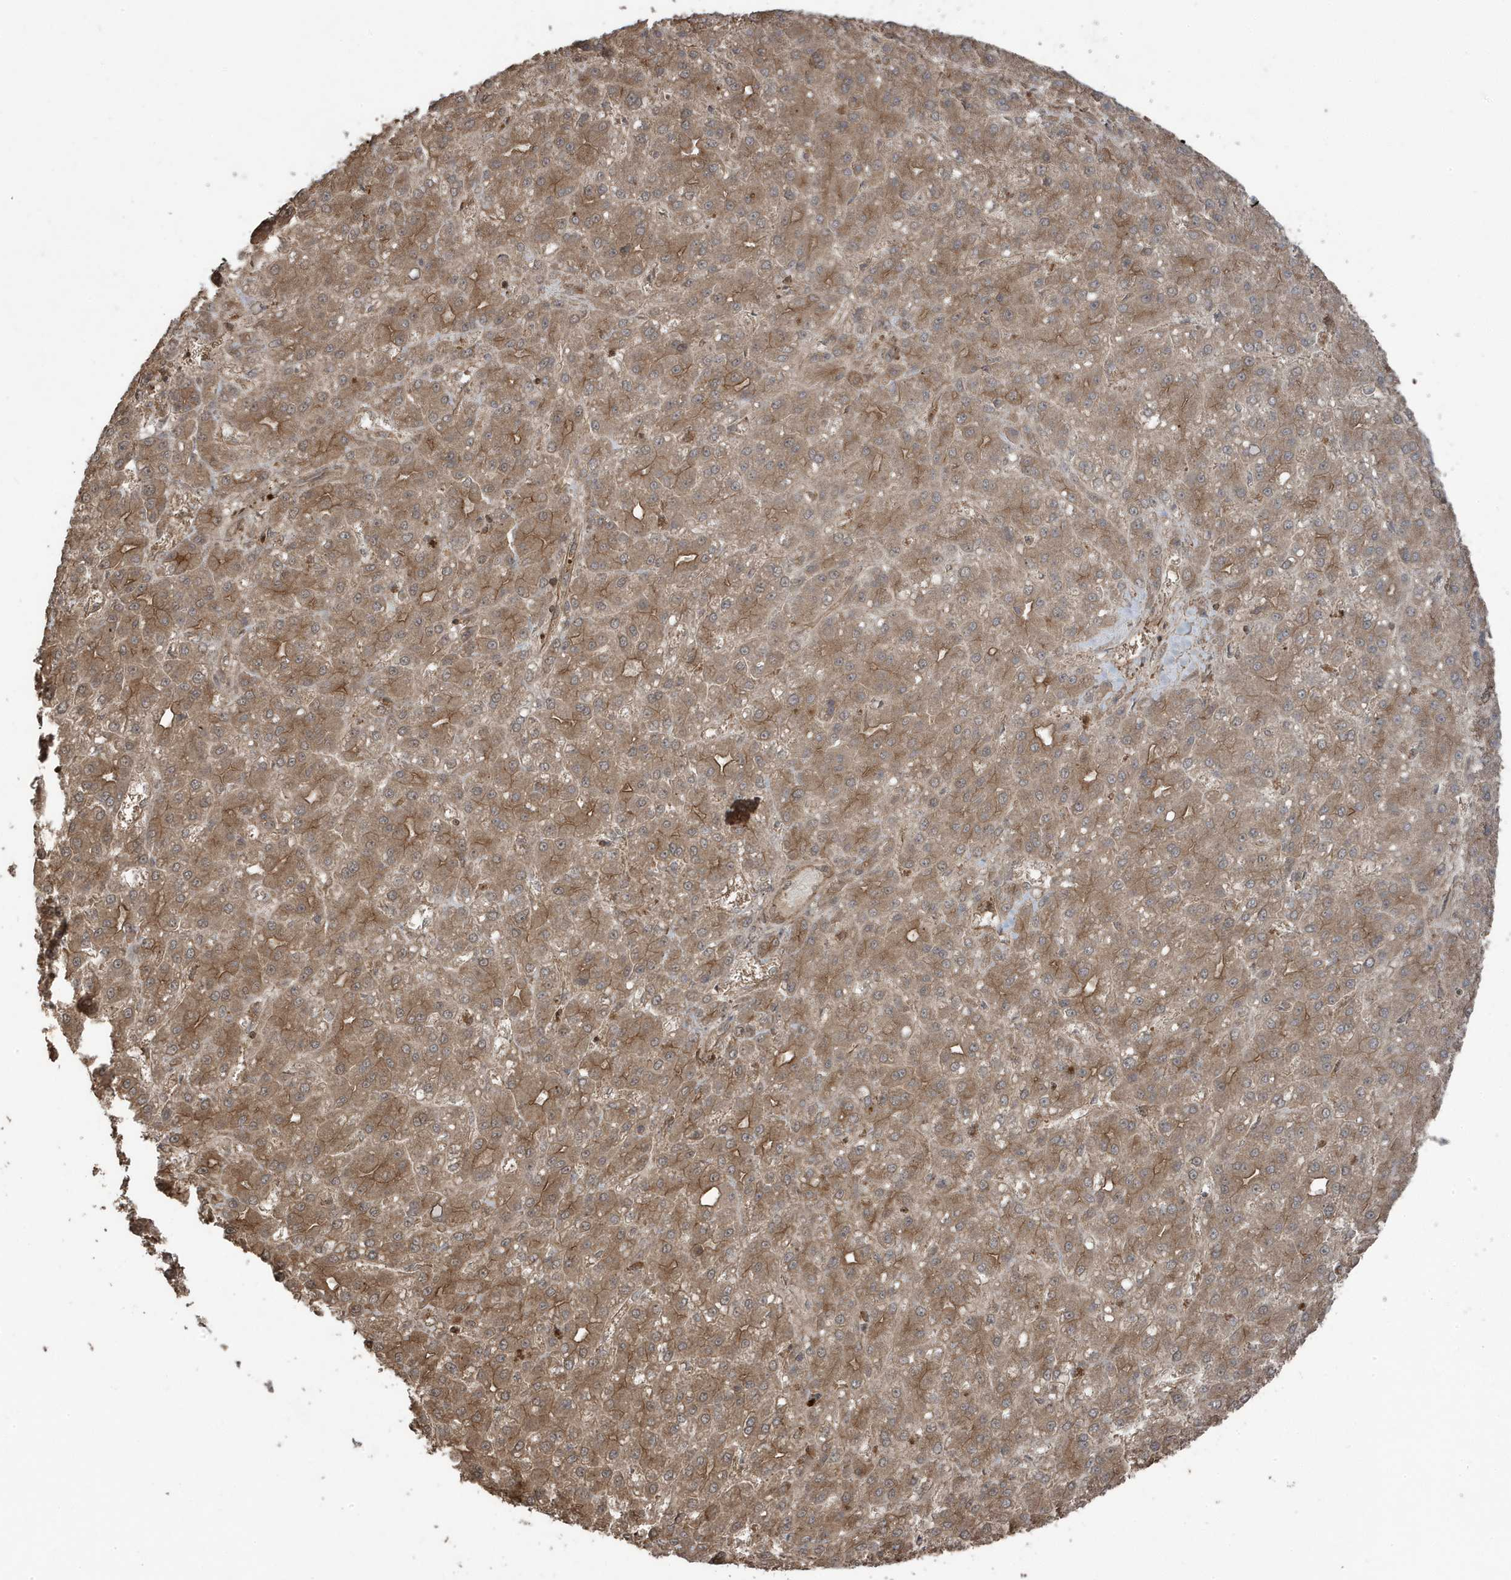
{"staining": {"intensity": "moderate", "quantity": ">75%", "location": "cytoplasmic/membranous"}, "tissue": "liver cancer", "cell_type": "Tumor cells", "image_type": "cancer", "snomed": [{"axis": "morphology", "description": "Carcinoma, Hepatocellular, NOS"}, {"axis": "topography", "description": "Liver"}], "caption": "The histopathology image demonstrates immunohistochemical staining of hepatocellular carcinoma (liver). There is moderate cytoplasmic/membranous positivity is identified in about >75% of tumor cells.", "gene": "ASAP1", "patient": {"sex": "male", "age": 67}}